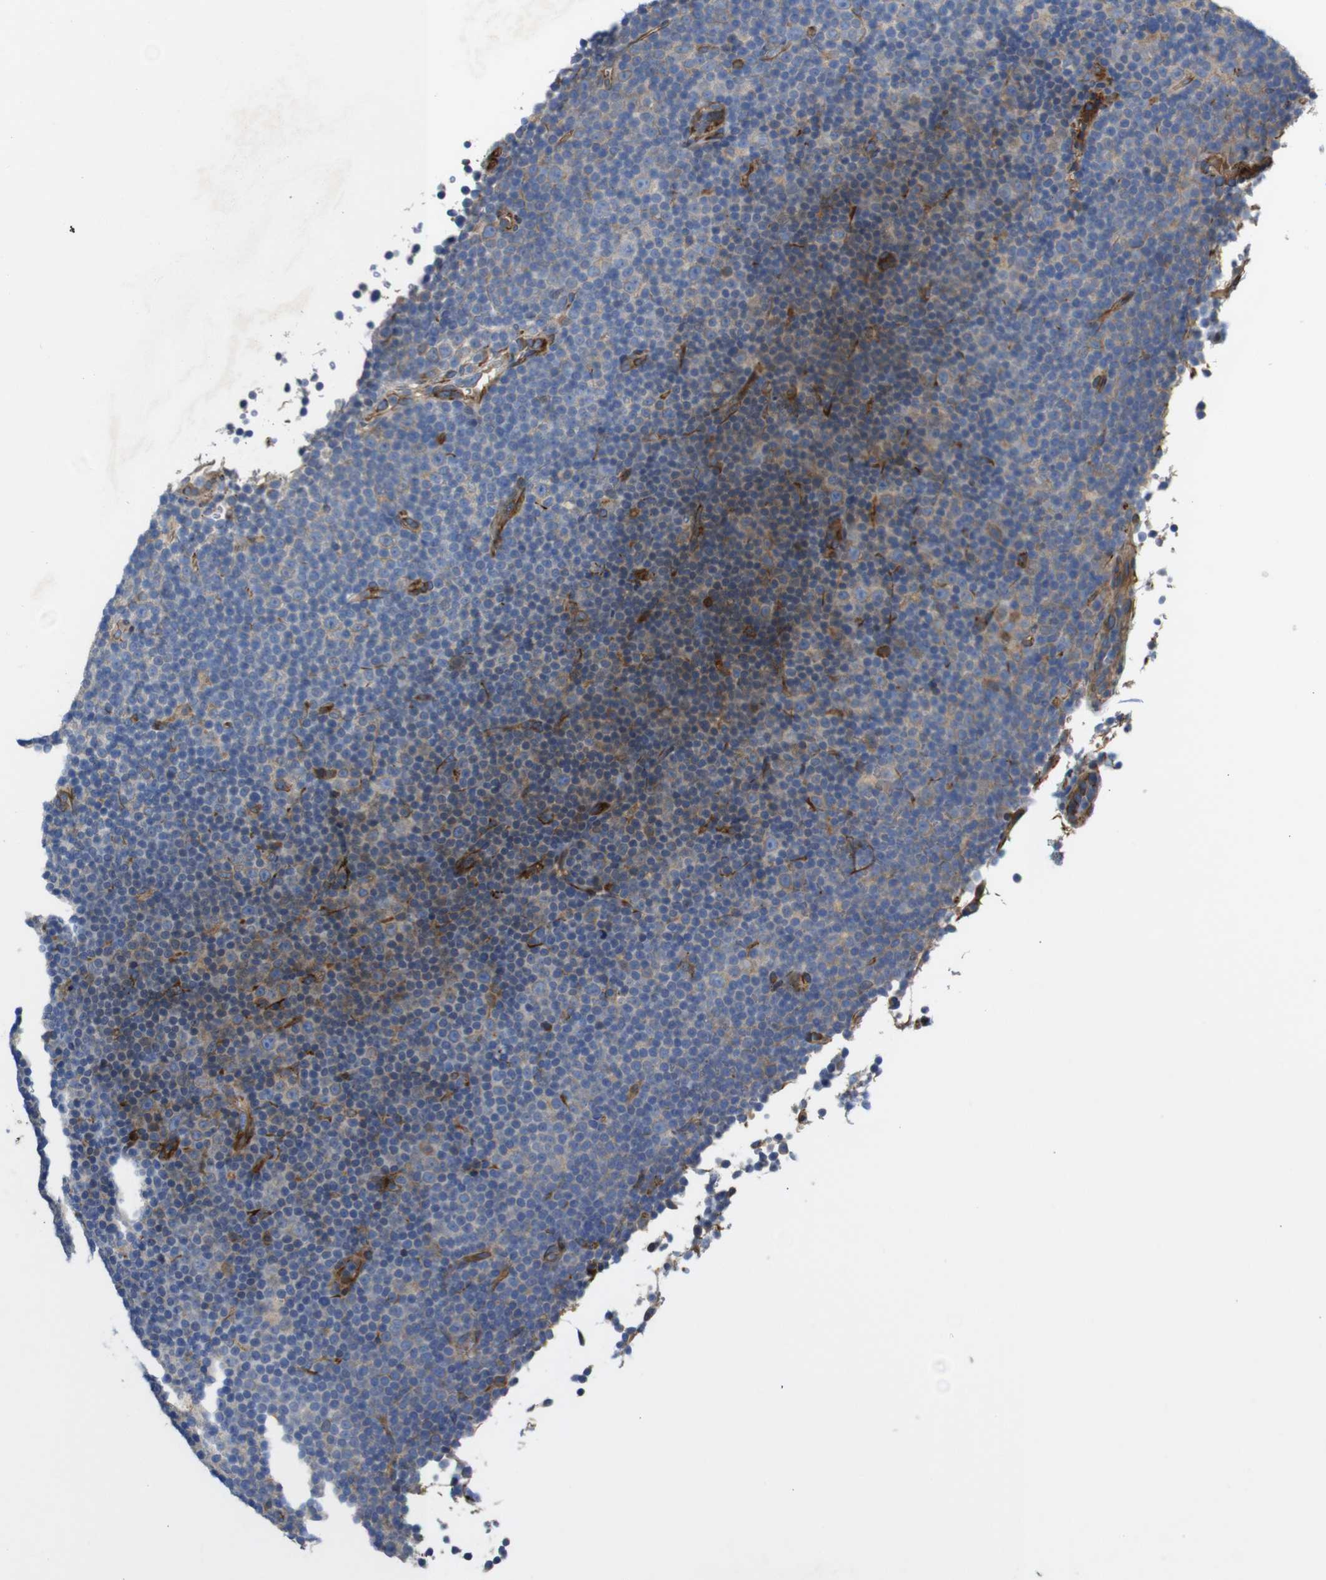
{"staining": {"intensity": "moderate", "quantity": "<25%", "location": "cytoplasmic/membranous"}, "tissue": "lymphoma", "cell_type": "Tumor cells", "image_type": "cancer", "snomed": [{"axis": "morphology", "description": "Malignant lymphoma, non-Hodgkin's type, Low grade"}, {"axis": "topography", "description": "Lymph node"}], "caption": "Human malignant lymphoma, non-Hodgkin's type (low-grade) stained for a protein (brown) exhibits moderate cytoplasmic/membranous positive staining in about <25% of tumor cells.", "gene": "UBE2G2", "patient": {"sex": "female", "age": 67}}